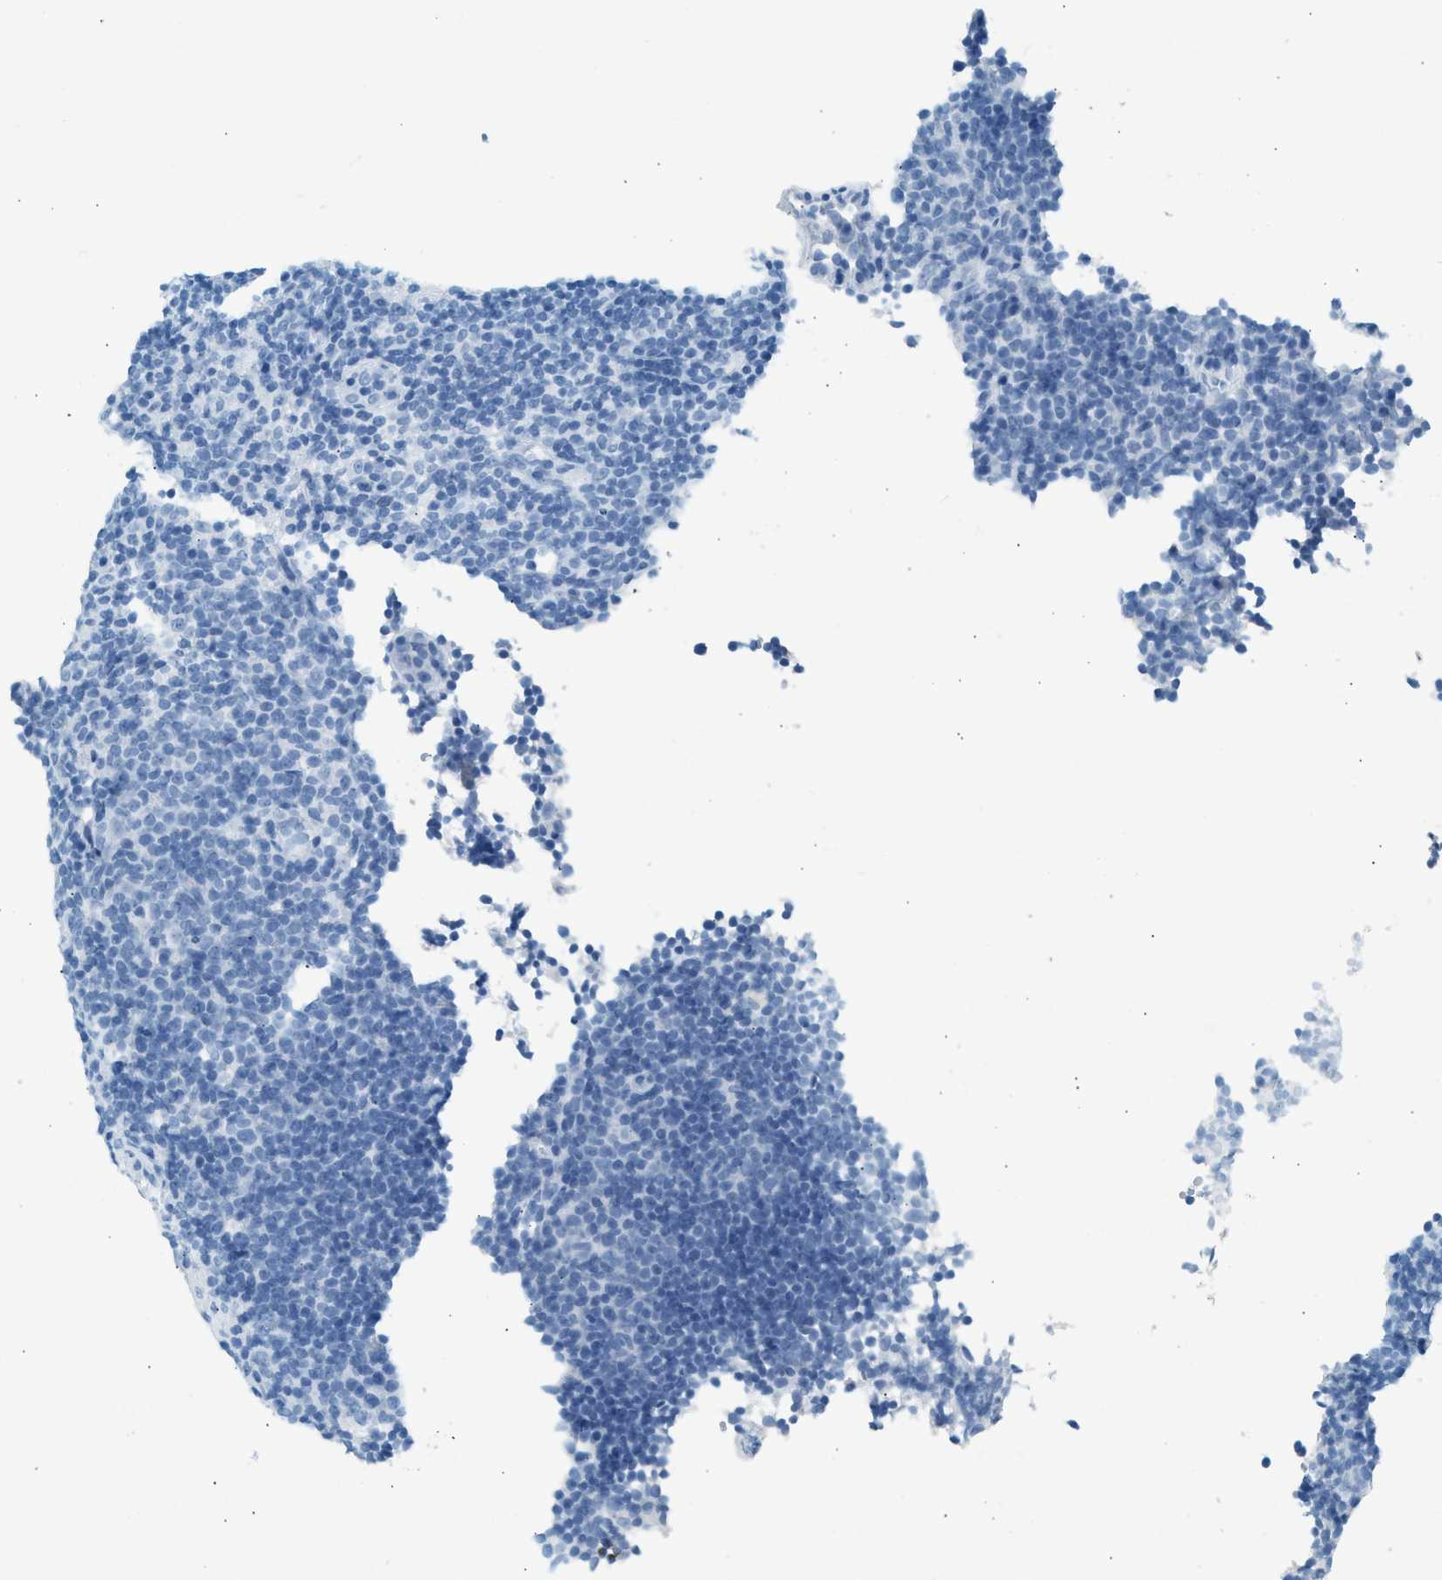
{"staining": {"intensity": "negative", "quantity": "none", "location": "none"}, "tissue": "lymphoma", "cell_type": "Tumor cells", "image_type": "cancer", "snomed": [{"axis": "morphology", "description": "Hodgkin's disease, NOS"}, {"axis": "topography", "description": "Lymph node"}], "caption": "The immunohistochemistry photomicrograph has no significant positivity in tumor cells of Hodgkin's disease tissue. The staining is performed using DAB brown chromogen with nuclei counter-stained in using hematoxylin.", "gene": "HHATL", "patient": {"sex": "female", "age": 57}}